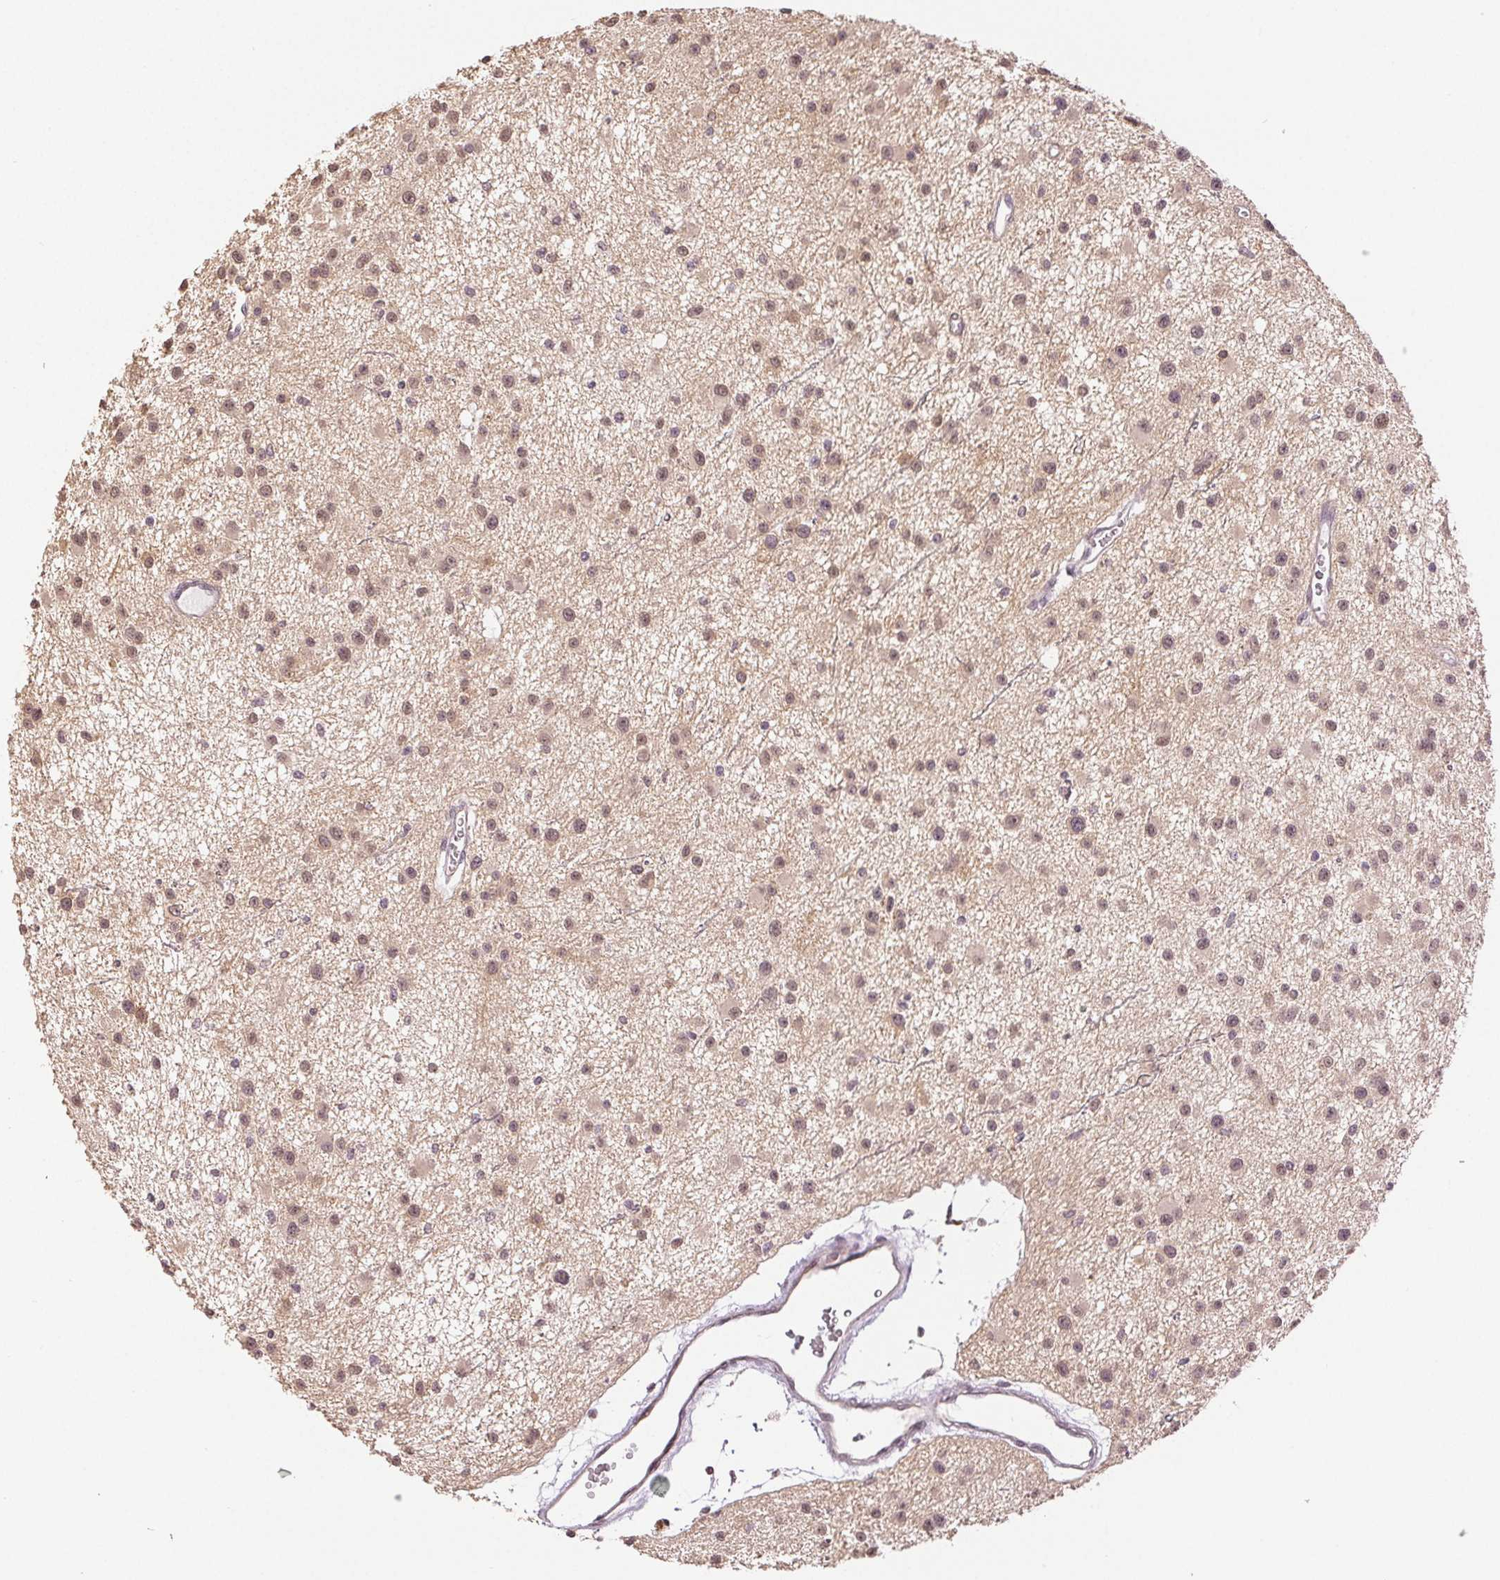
{"staining": {"intensity": "weak", "quantity": ">75%", "location": "nuclear"}, "tissue": "glioma", "cell_type": "Tumor cells", "image_type": "cancer", "snomed": [{"axis": "morphology", "description": "Glioma, malignant, Low grade"}, {"axis": "topography", "description": "Brain"}], "caption": "Low-grade glioma (malignant) stained for a protein displays weak nuclear positivity in tumor cells.", "gene": "PLCB1", "patient": {"sex": "male", "age": 43}}